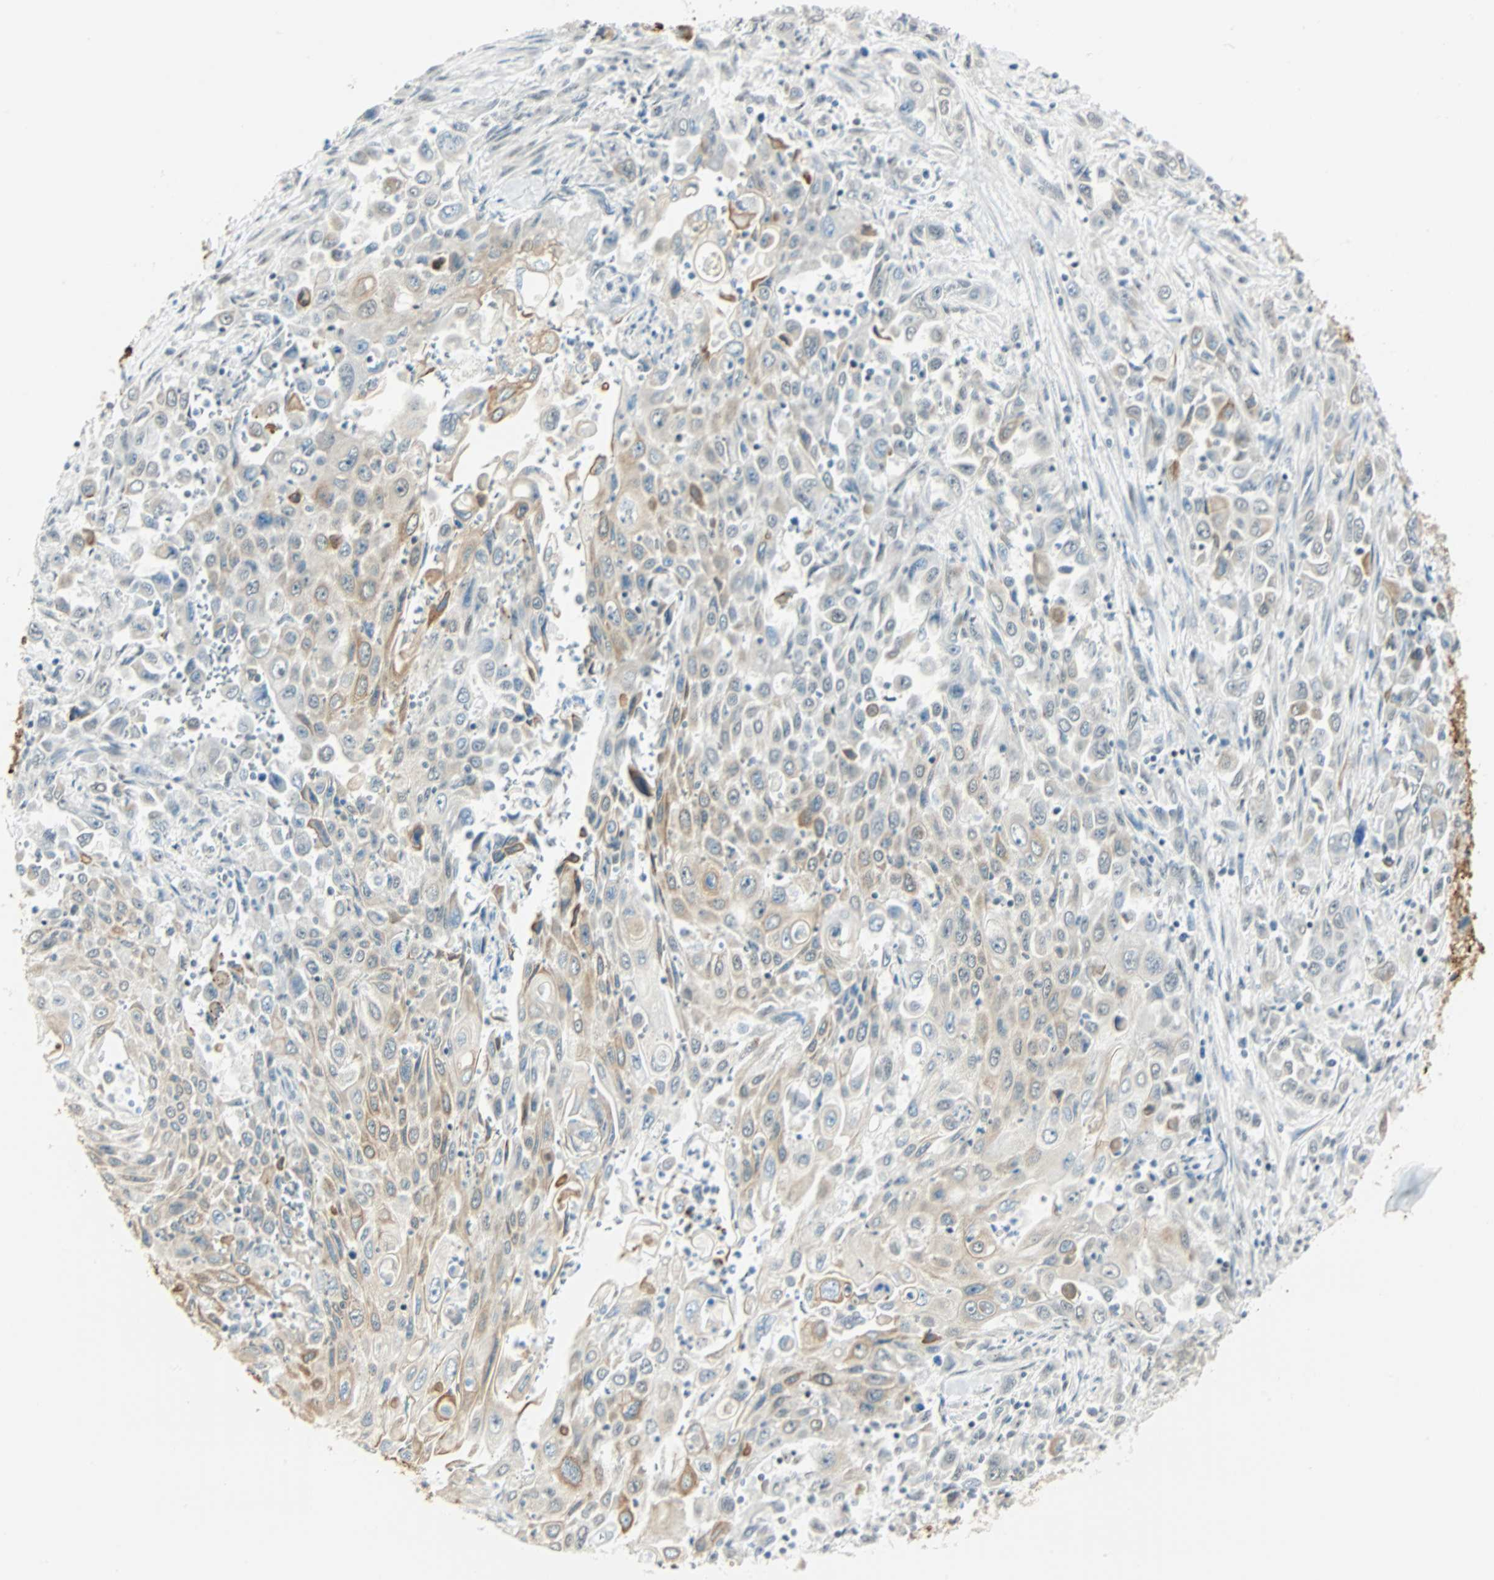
{"staining": {"intensity": "moderate", "quantity": "<25%", "location": "cytoplasmic/membranous"}, "tissue": "pancreatic cancer", "cell_type": "Tumor cells", "image_type": "cancer", "snomed": [{"axis": "morphology", "description": "Adenocarcinoma, NOS"}, {"axis": "topography", "description": "Pancreas"}], "caption": "High-magnification brightfield microscopy of pancreatic adenocarcinoma stained with DAB (3,3'-diaminobenzidine) (brown) and counterstained with hematoxylin (blue). tumor cells exhibit moderate cytoplasmic/membranous positivity is identified in about<25% of cells.", "gene": "NELFE", "patient": {"sex": "male", "age": 70}}